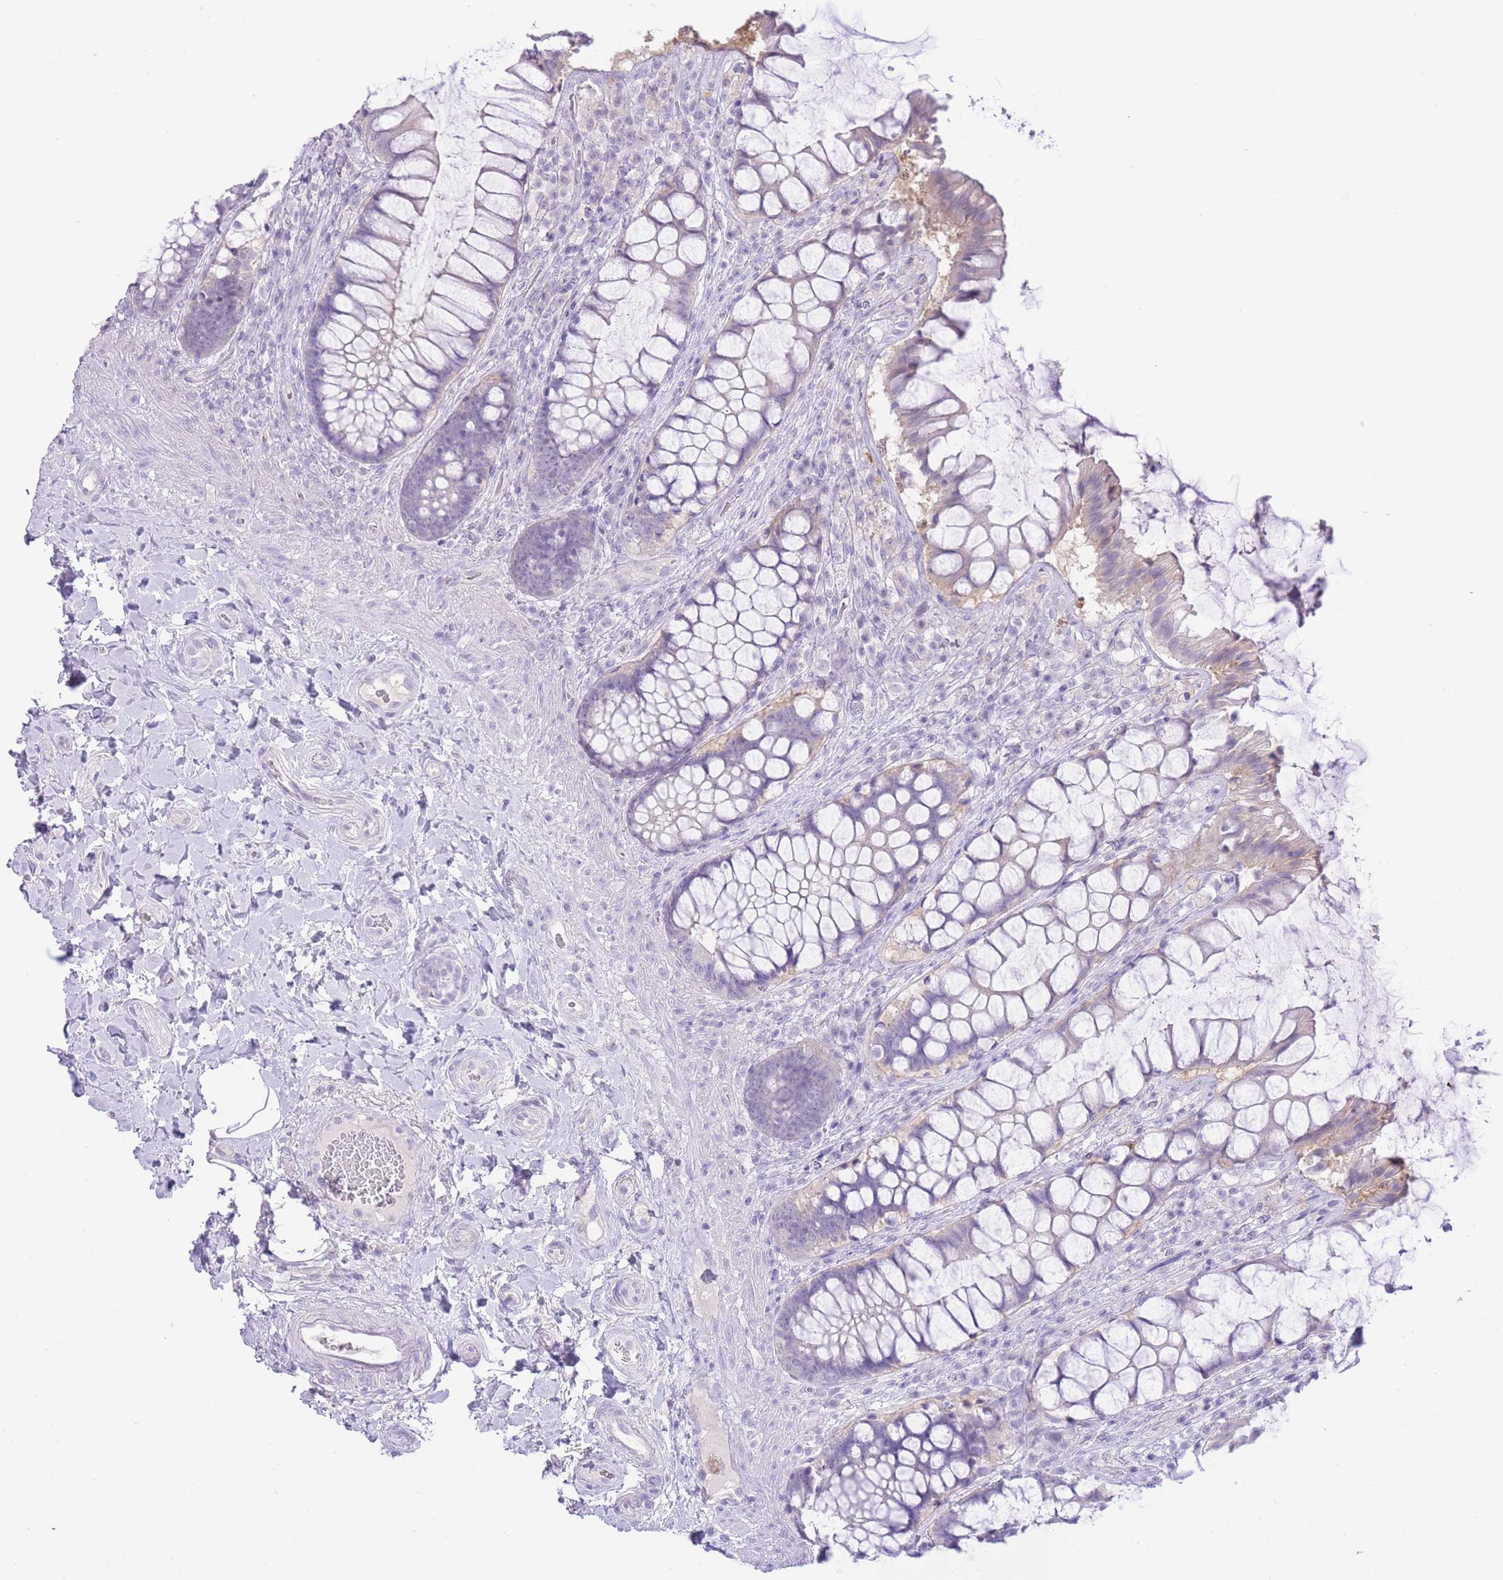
{"staining": {"intensity": "weak", "quantity": "<25%", "location": "cytoplasmic/membranous"}, "tissue": "rectum", "cell_type": "Glandular cells", "image_type": "normal", "snomed": [{"axis": "morphology", "description": "Normal tissue, NOS"}, {"axis": "topography", "description": "Rectum"}], "caption": "Immunohistochemistry (IHC) image of unremarkable rectum: rectum stained with DAB (3,3'-diaminobenzidine) displays no significant protein expression in glandular cells.", "gene": "ZNF212", "patient": {"sex": "female", "age": 58}}